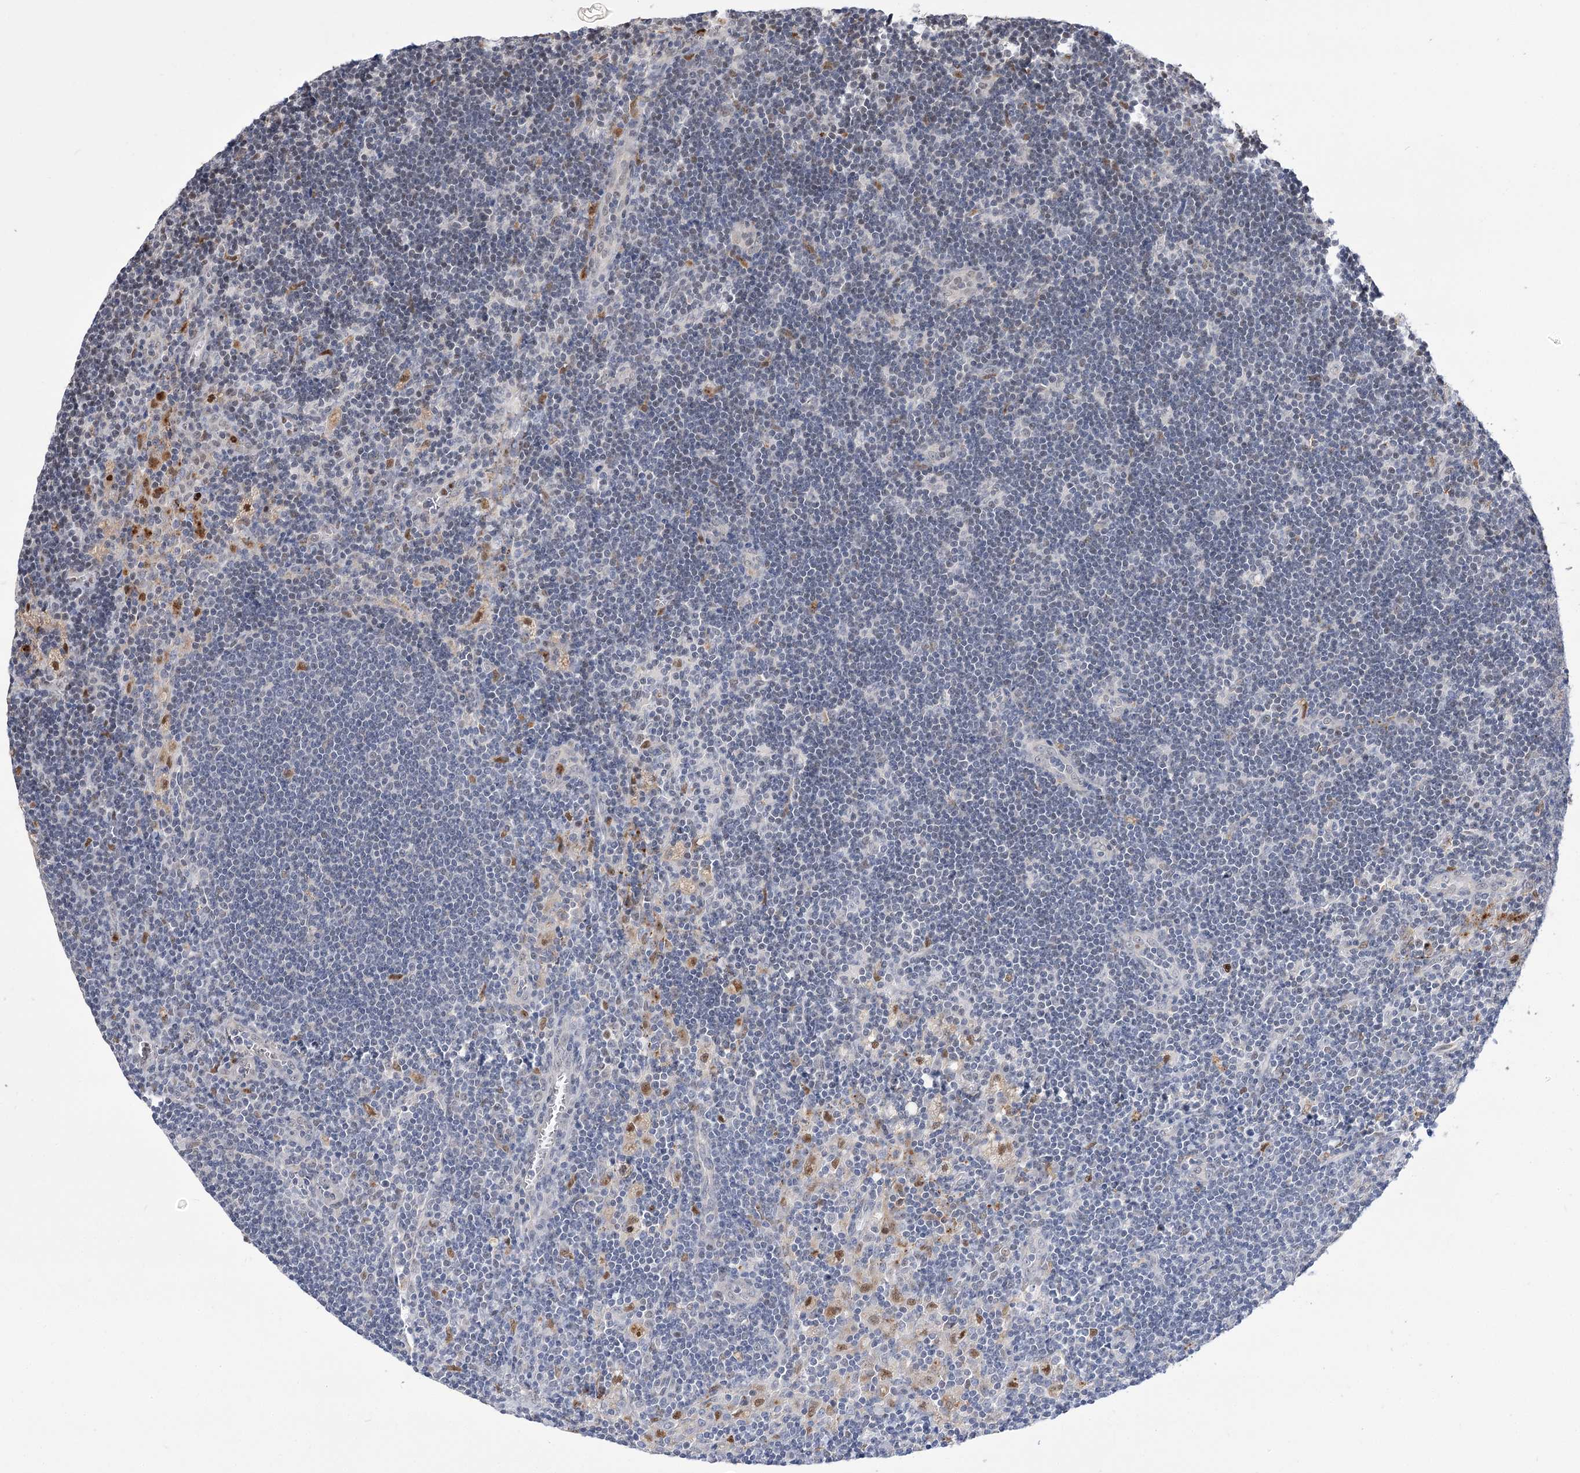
{"staining": {"intensity": "negative", "quantity": "none", "location": "none"}, "tissue": "lymph node", "cell_type": "Germinal center cells", "image_type": "normal", "snomed": [{"axis": "morphology", "description": "Normal tissue, NOS"}, {"axis": "topography", "description": "Lymph node"}], "caption": "The image reveals no staining of germinal center cells in normal lymph node. The staining was performed using DAB to visualize the protein expression in brown, while the nuclei were stained in blue with hematoxylin (Magnification: 20x).", "gene": "SIAE", "patient": {"sex": "male", "age": 24}}